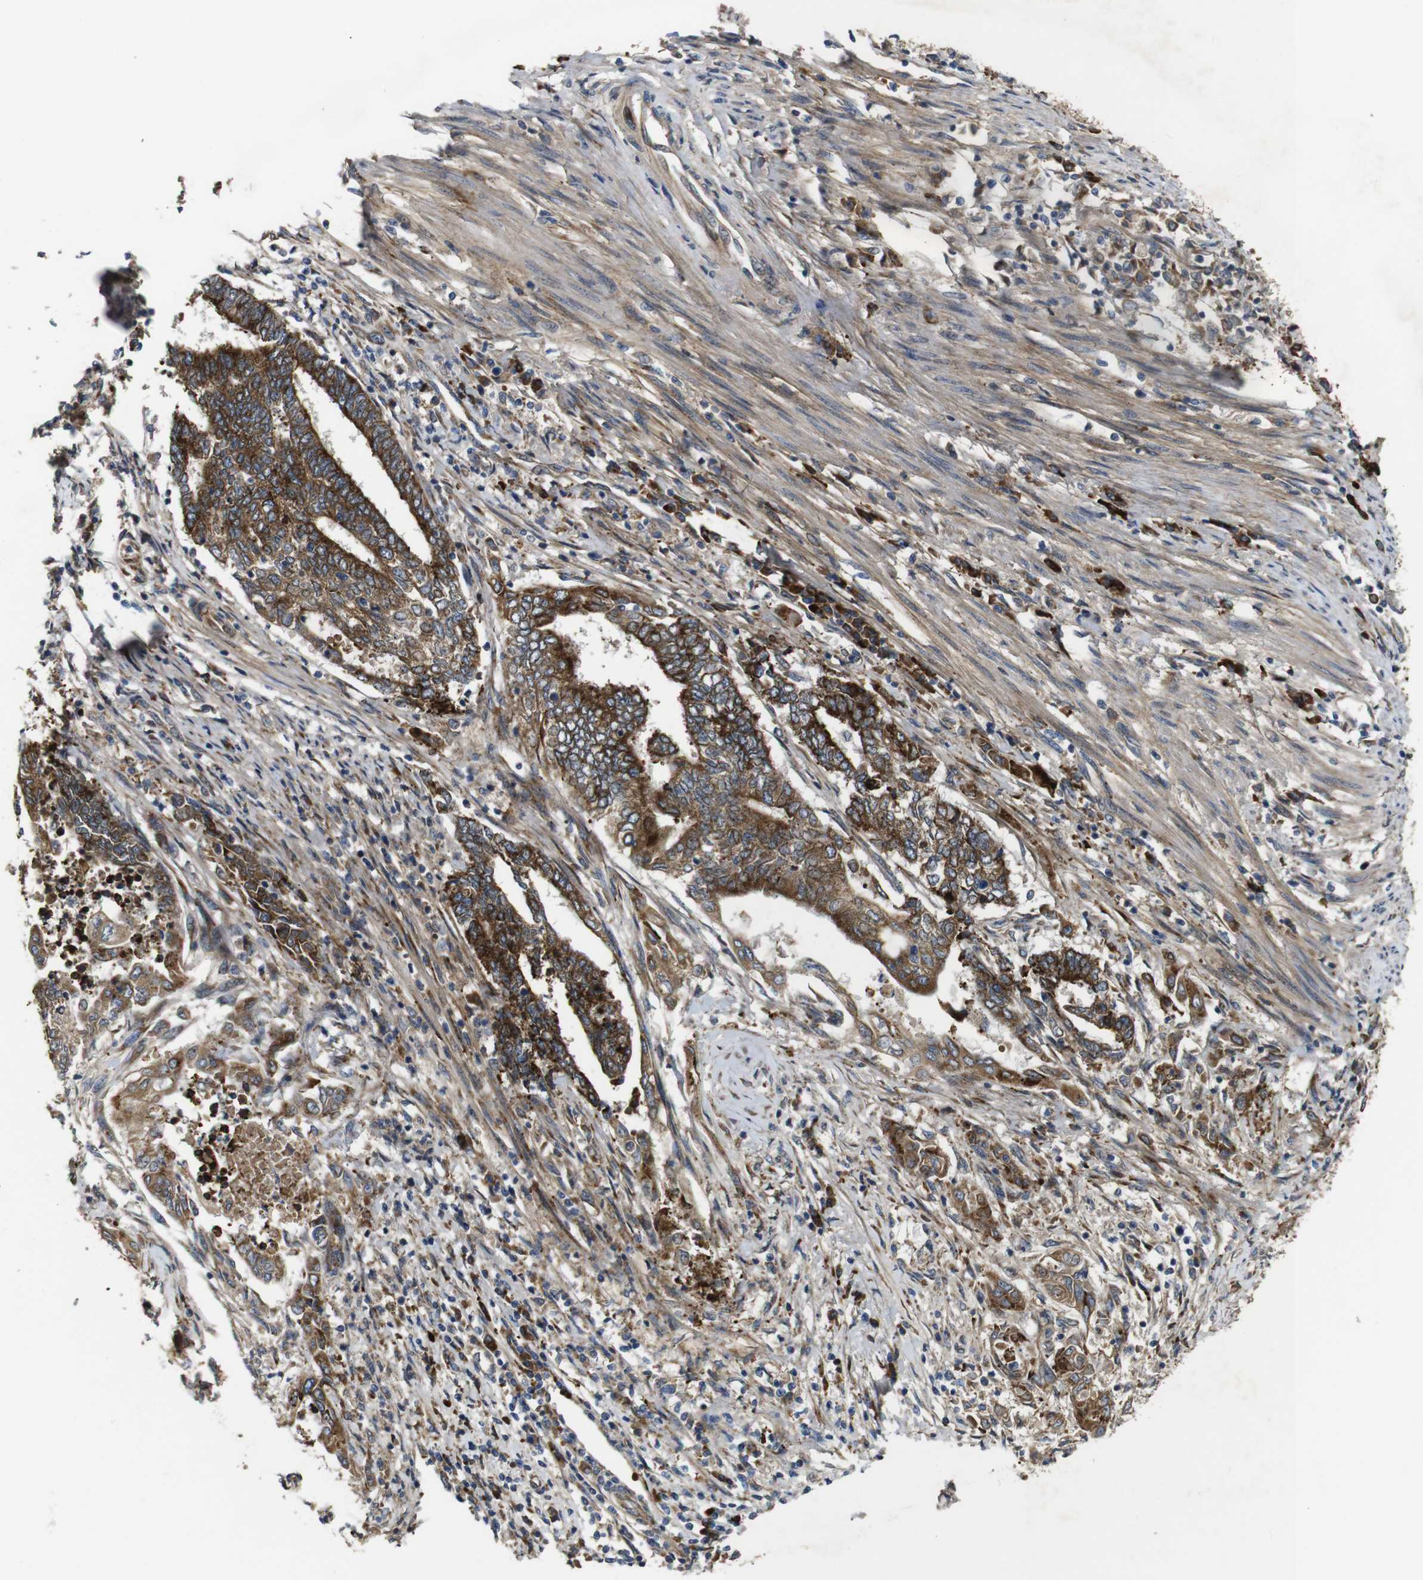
{"staining": {"intensity": "strong", "quantity": ">75%", "location": "cytoplasmic/membranous"}, "tissue": "endometrial cancer", "cell_type": "Tumor cells", "image_type": "cancer", "snomed": [{"axis": "morphology", "description": "Adenocarcinoma, NOS"}, {"axis": "topography", "description": "Uterus"}, {"axis": "topography", "description": "Endometrium"}], "caption": "IHC staining of endometrial adenocarcinoma, which shows high levels of strong cytoplasmic/membranous expression in approximately >75% of tumor cells indicating strong cytoplasmic/membranous protein staining. The staining was performed using DAB (3,3'-diaminobenzidine) (brown) for protein detection and nuclei were counterstained in hematoxylin (blue).", "gene": "UBE2G2", "patient": {"sex": "female", "age": 70}}